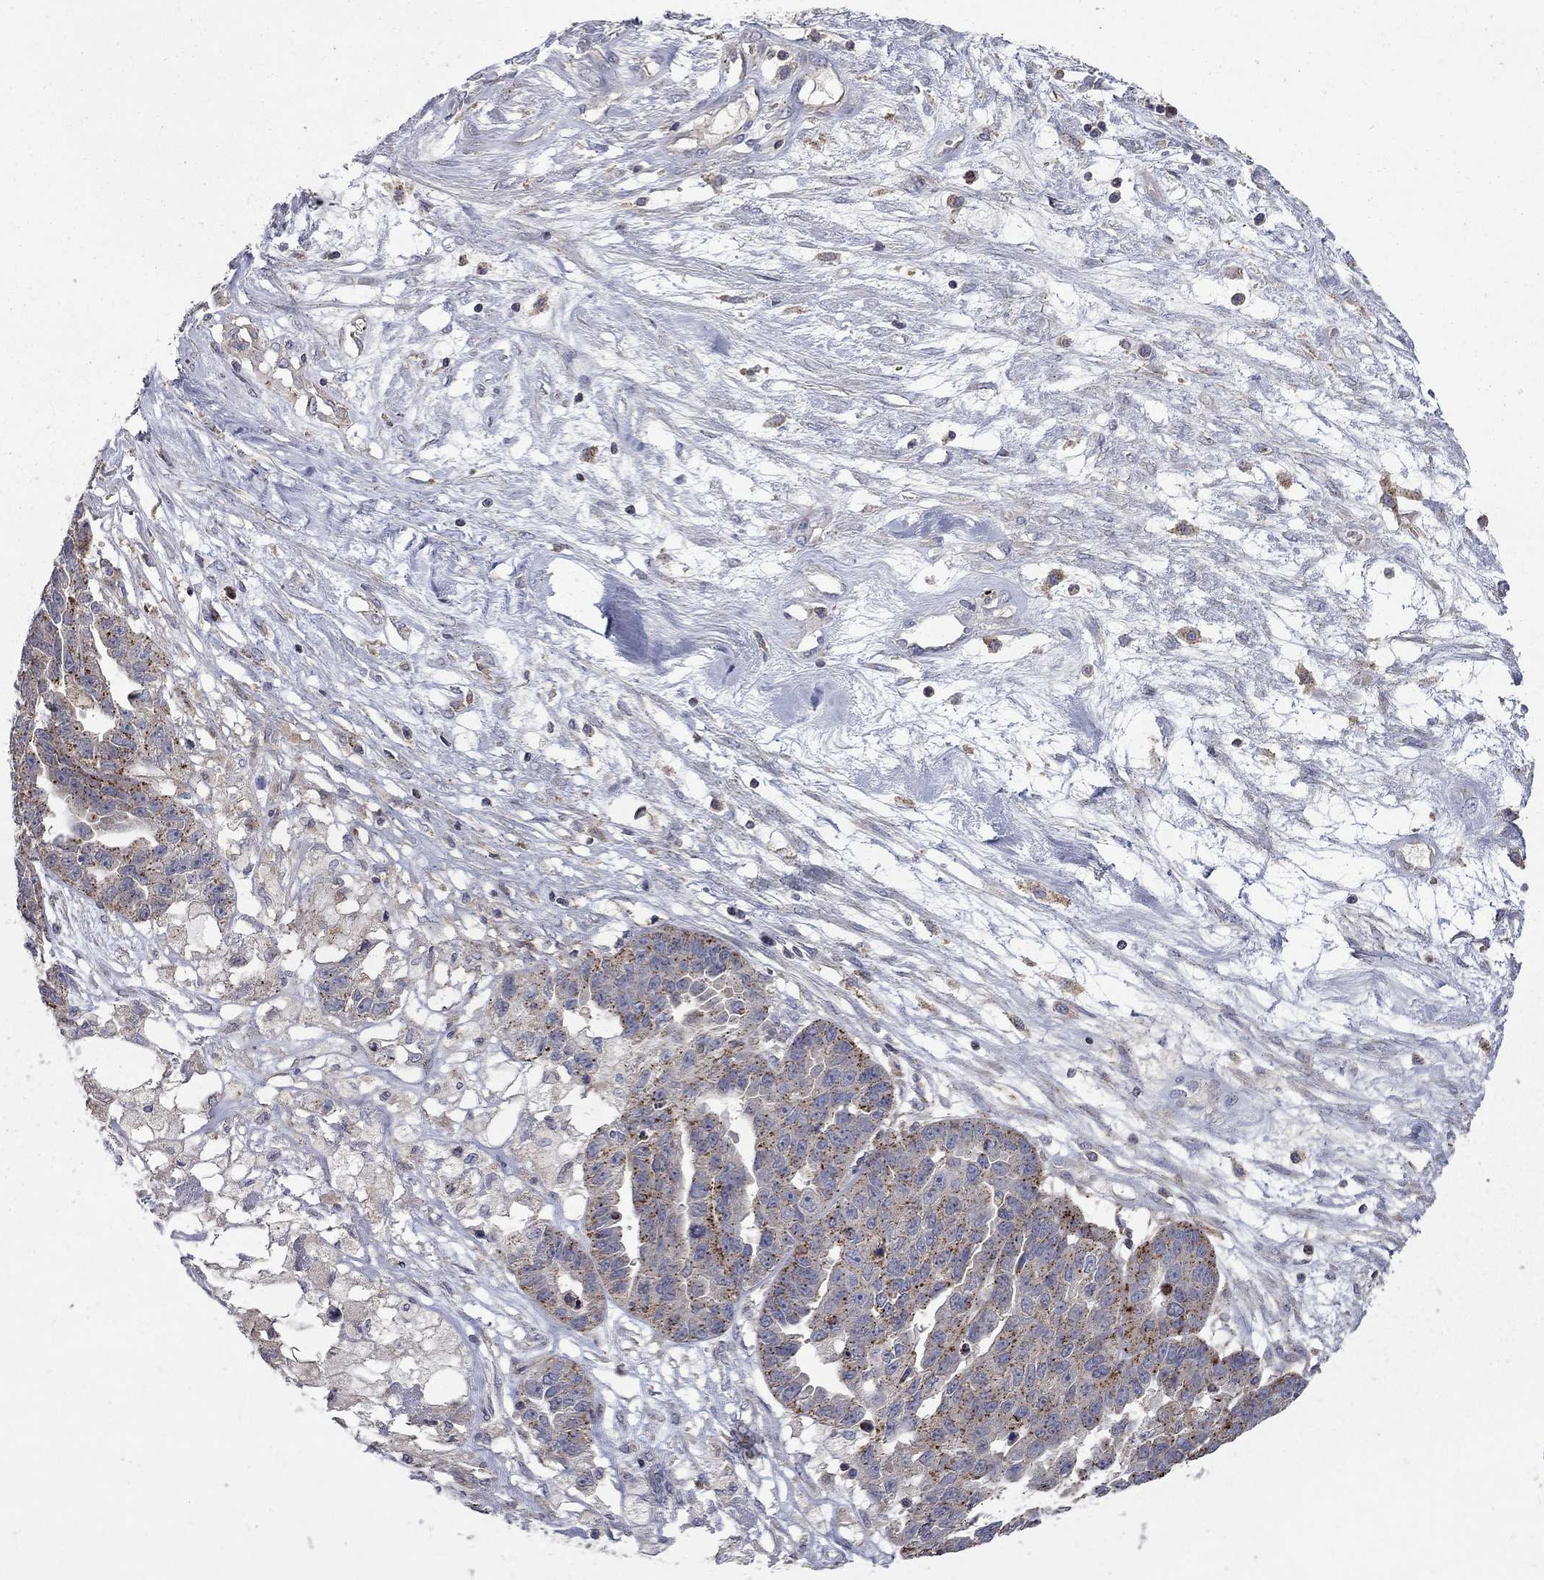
{"staining": {"intensity": "strong", "quantity": "25%-75%", "location": "cytoplasmic/membranous"}, "tissue": "ovarian cancer", "cell_type": "Tumor cells", "image_type": "cancer", "snomed": [{"axis": "morphology", "description": "Cystadenocarcinoma, serous, NOS"}, {"axis": "topography", "description": "Ovary"}], "caption": "Protein staining reveals strong cytoplasmic/membranous positivity in about 25%-75% of tumor cells in ovarian cancer. (DAB IHC with brightfield microscopy, high magnification).", "gene": "ERN2", "patient": {"sex": "female", "age": 87}}